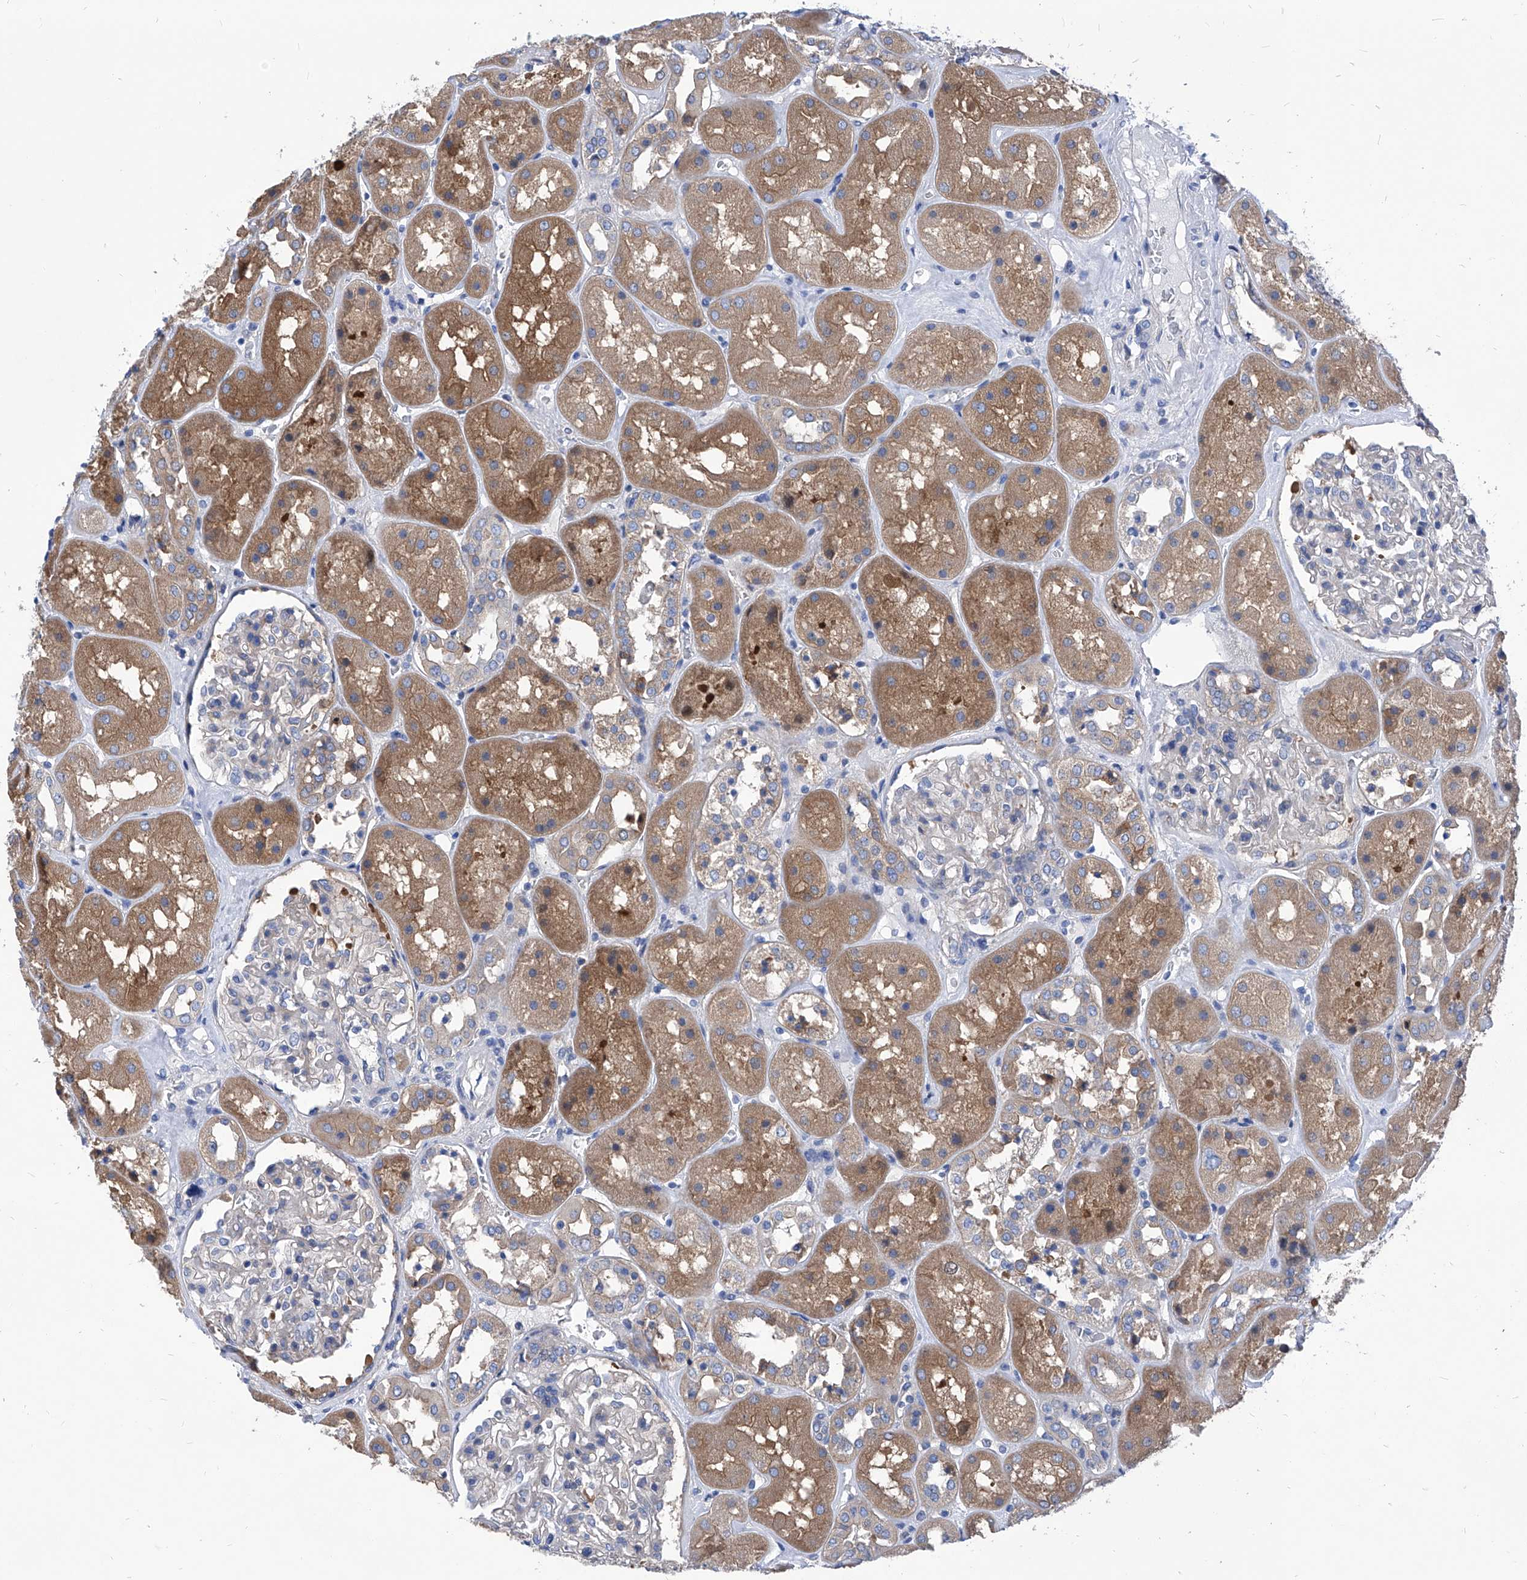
{"staining": {"intensity": "negative", "quantity": "none", "location": "none"}, "tissue": "kidney", "cell_type": "Cells in glomeruli", "image_type": "normal", "snomed": [{"axis": "morphology", "description": "Normal tissue, NOS"}, {"axis": "topography", "description": "Kidney"}], "caption": "Kidney was stained to show a protein in brown. There is no significant positivity in cells in glomeruli. (DAB (3,3'-diaminobenzidine) immunohistochemistry (IHC), high magnification).", "gene": "XPNPEP1", "patient": {"sex": "male", "age": 70}}